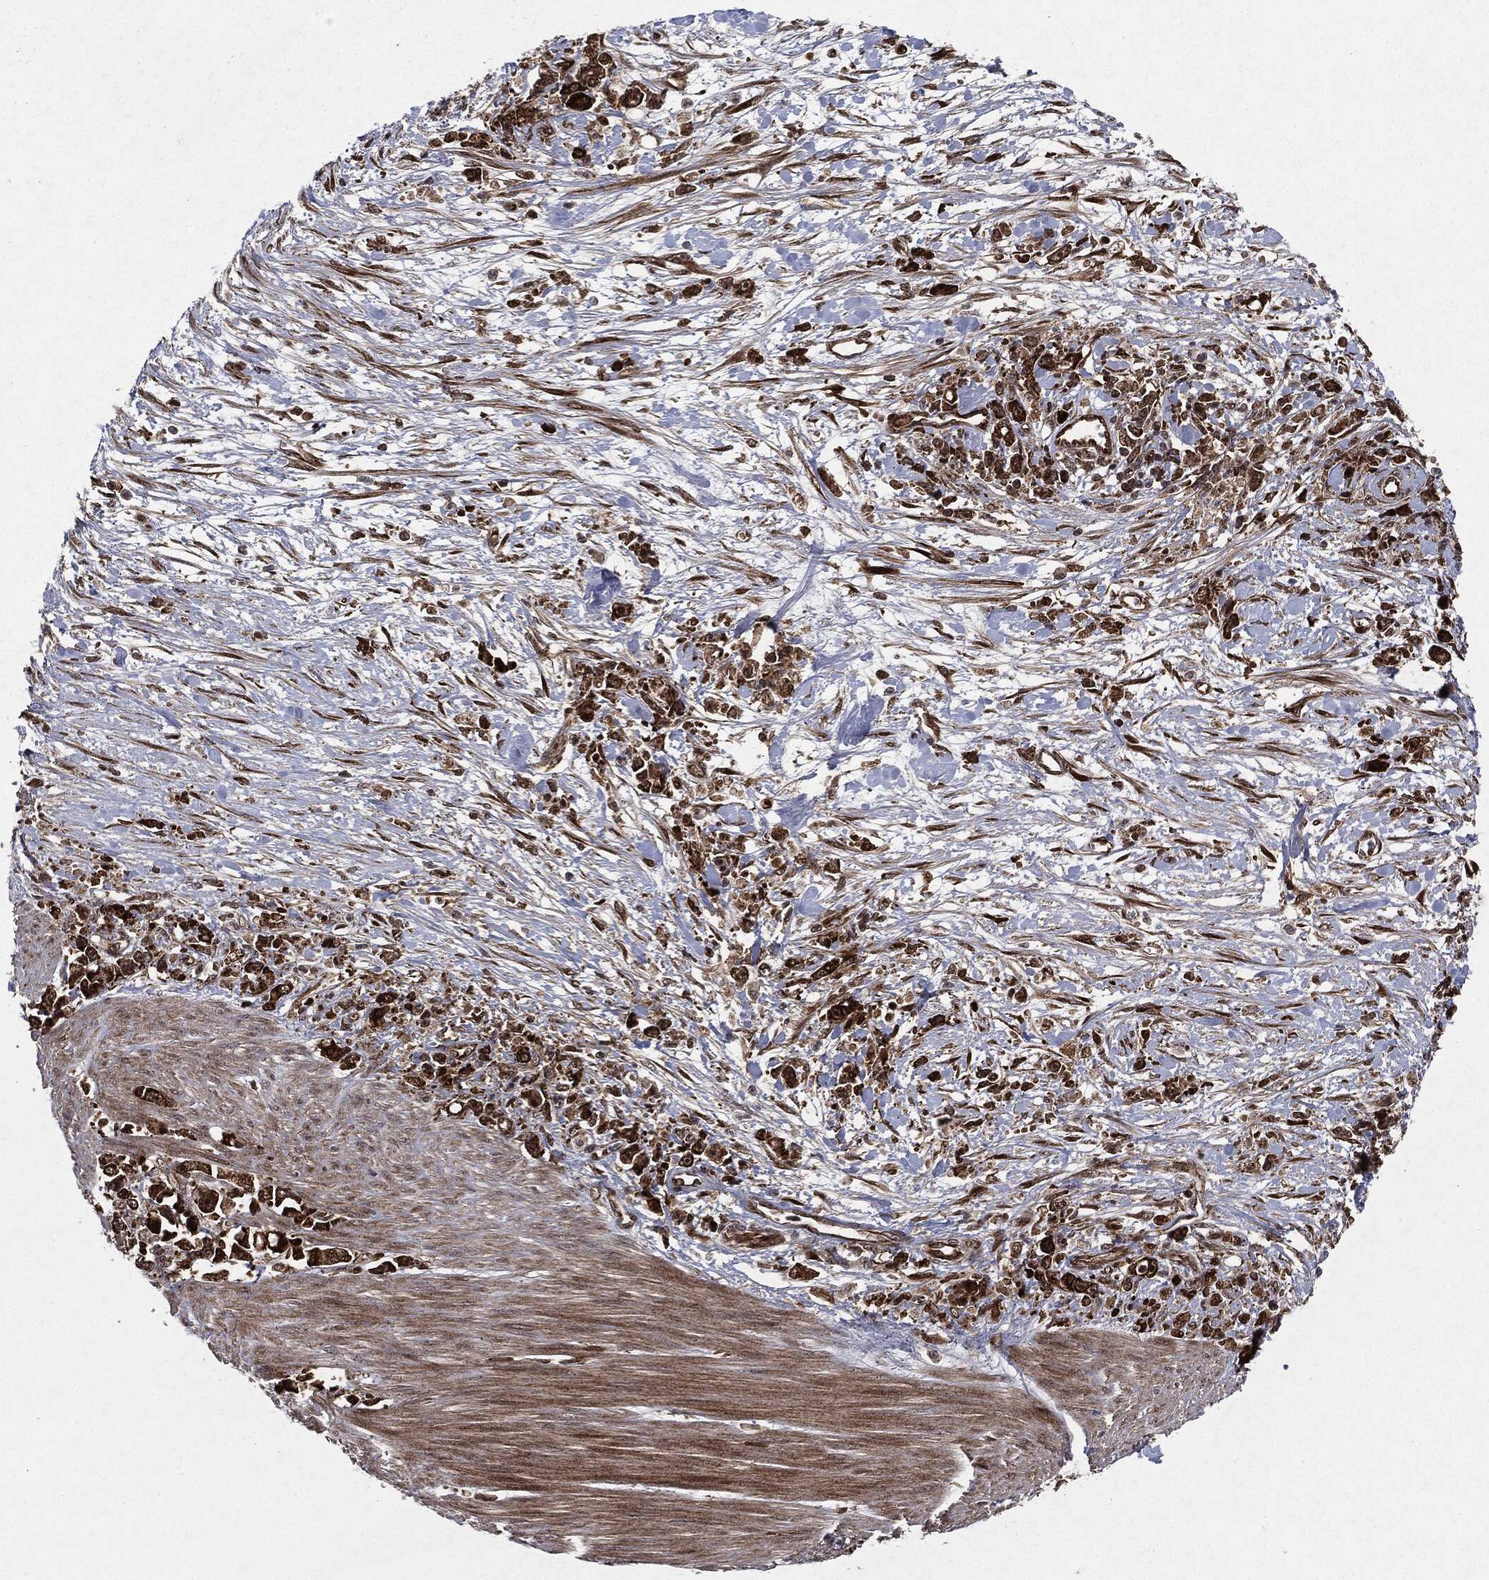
{"staining": {"intensity": "strong", "quantity": ">75%", "location": "cytoplasmic/membranous"}, "tissue": "stomach cancer", "cell_type": "Tumor cells", "image_type": "cancer", "snomed": [{"axis": "morphology", "description": "Adenocarcinoma, NOS"}, {"axis": "topography", "description": "Stomach"}], "caption": "Immunohistochemical staining of stomach cancer (adenocarcinoma) displays high levels of strong cytoplasmic/membranous positivity in about >75% of tumor cells.", "gene": "OTUB1", "patient": {"sex": "female", "age": 59}}